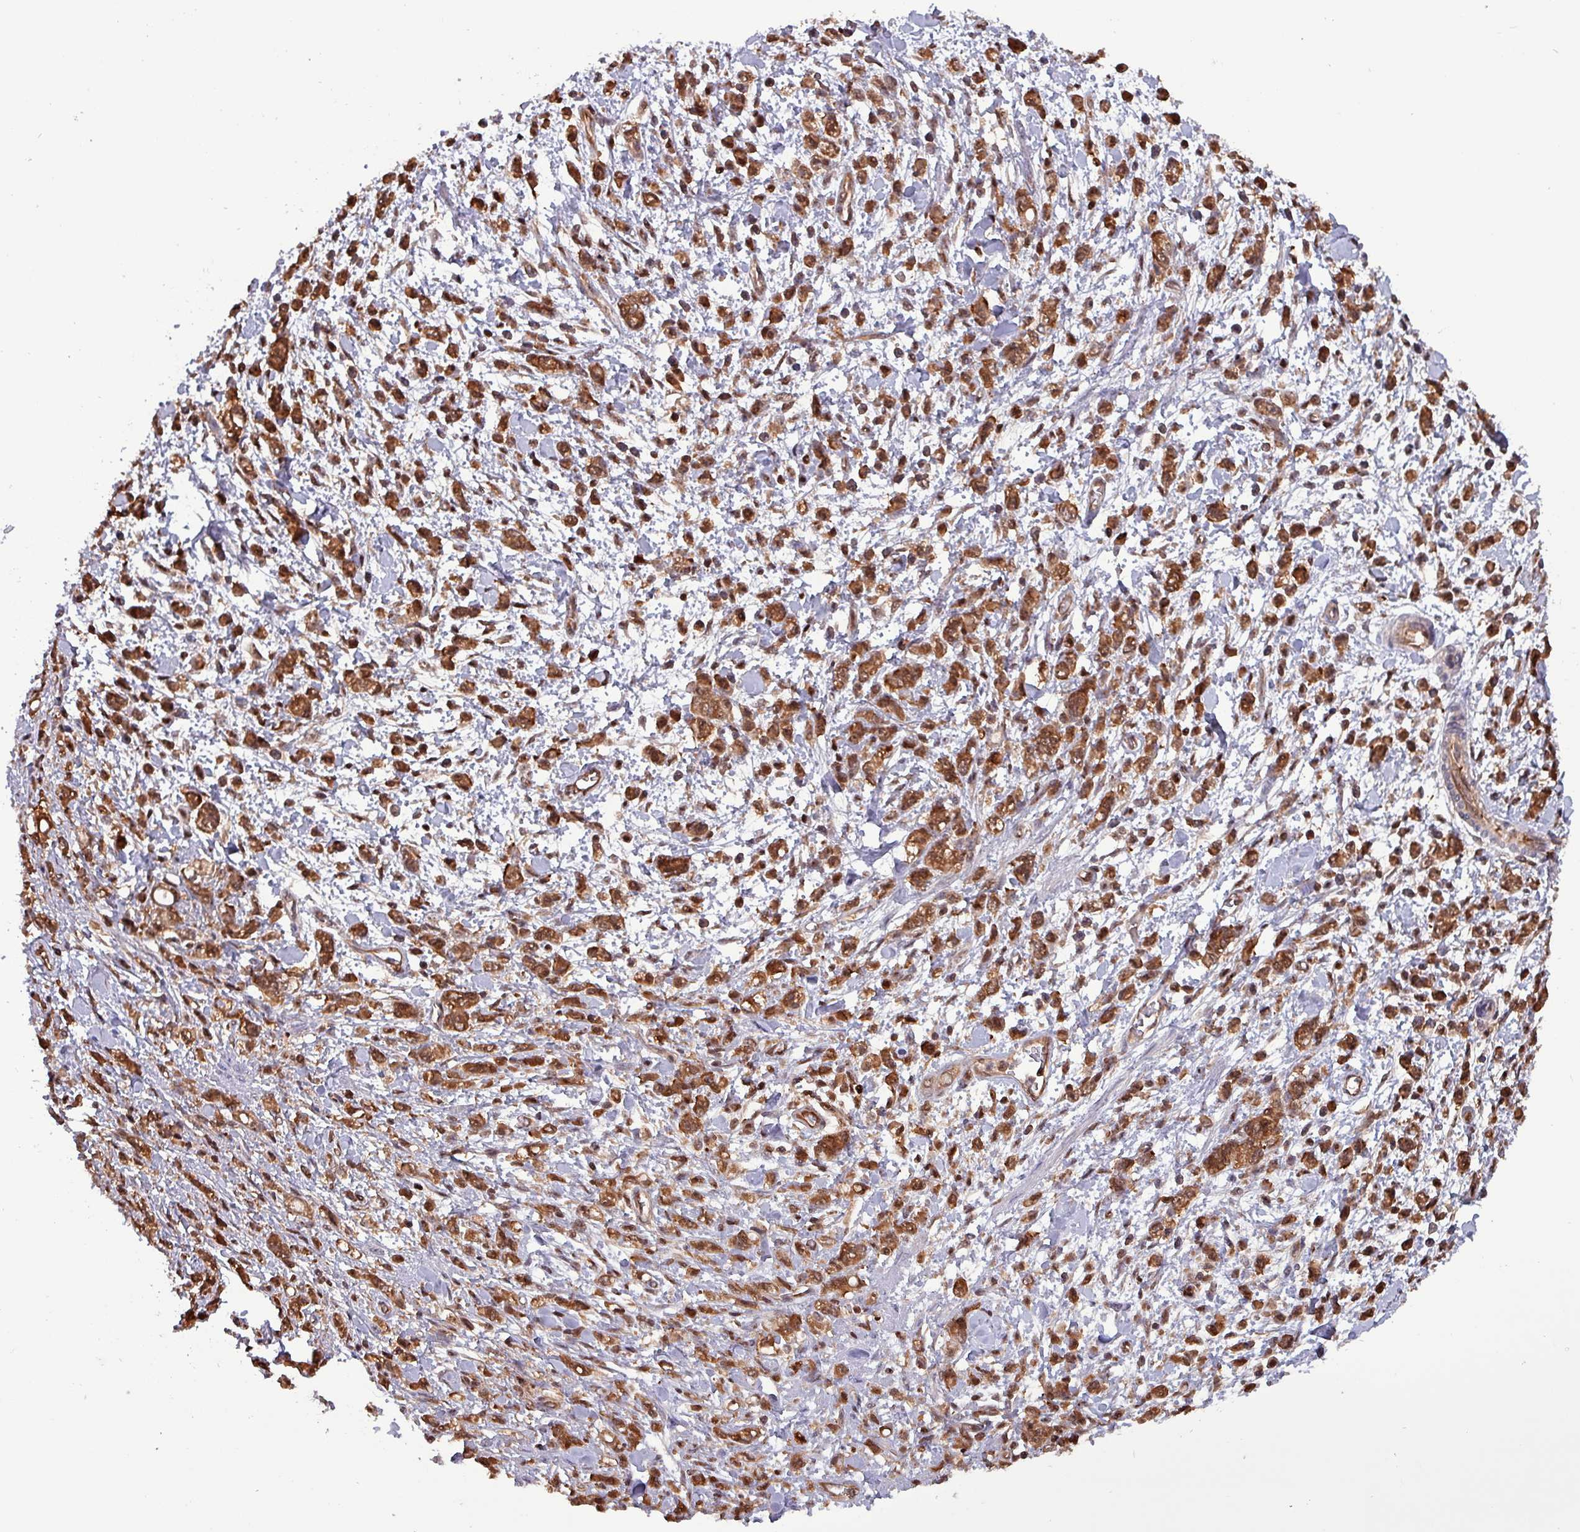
{"staining": {"intensity": "strong", "quantity": ">75%", "location": "cytoplasmic/membranous,nuclear"}, "tissue": "stomach cancer", "cell_type": "Tumor cells", "image_type": "cancer", "snomed": [{"axis": "morphology", "description": "Adenocarcinoma, NOS"}, {"axis": "topography", "description": "Stomach"}], "caption": "Stomach adenocarcinoma was stained to show a protein in brown. There is high levels of strong cytoplasmic/membranous and nuclear positivity in about >75% of tumor cells.", "gene": "PSMB8", "patient": {"sex": "male", "age": 77}}